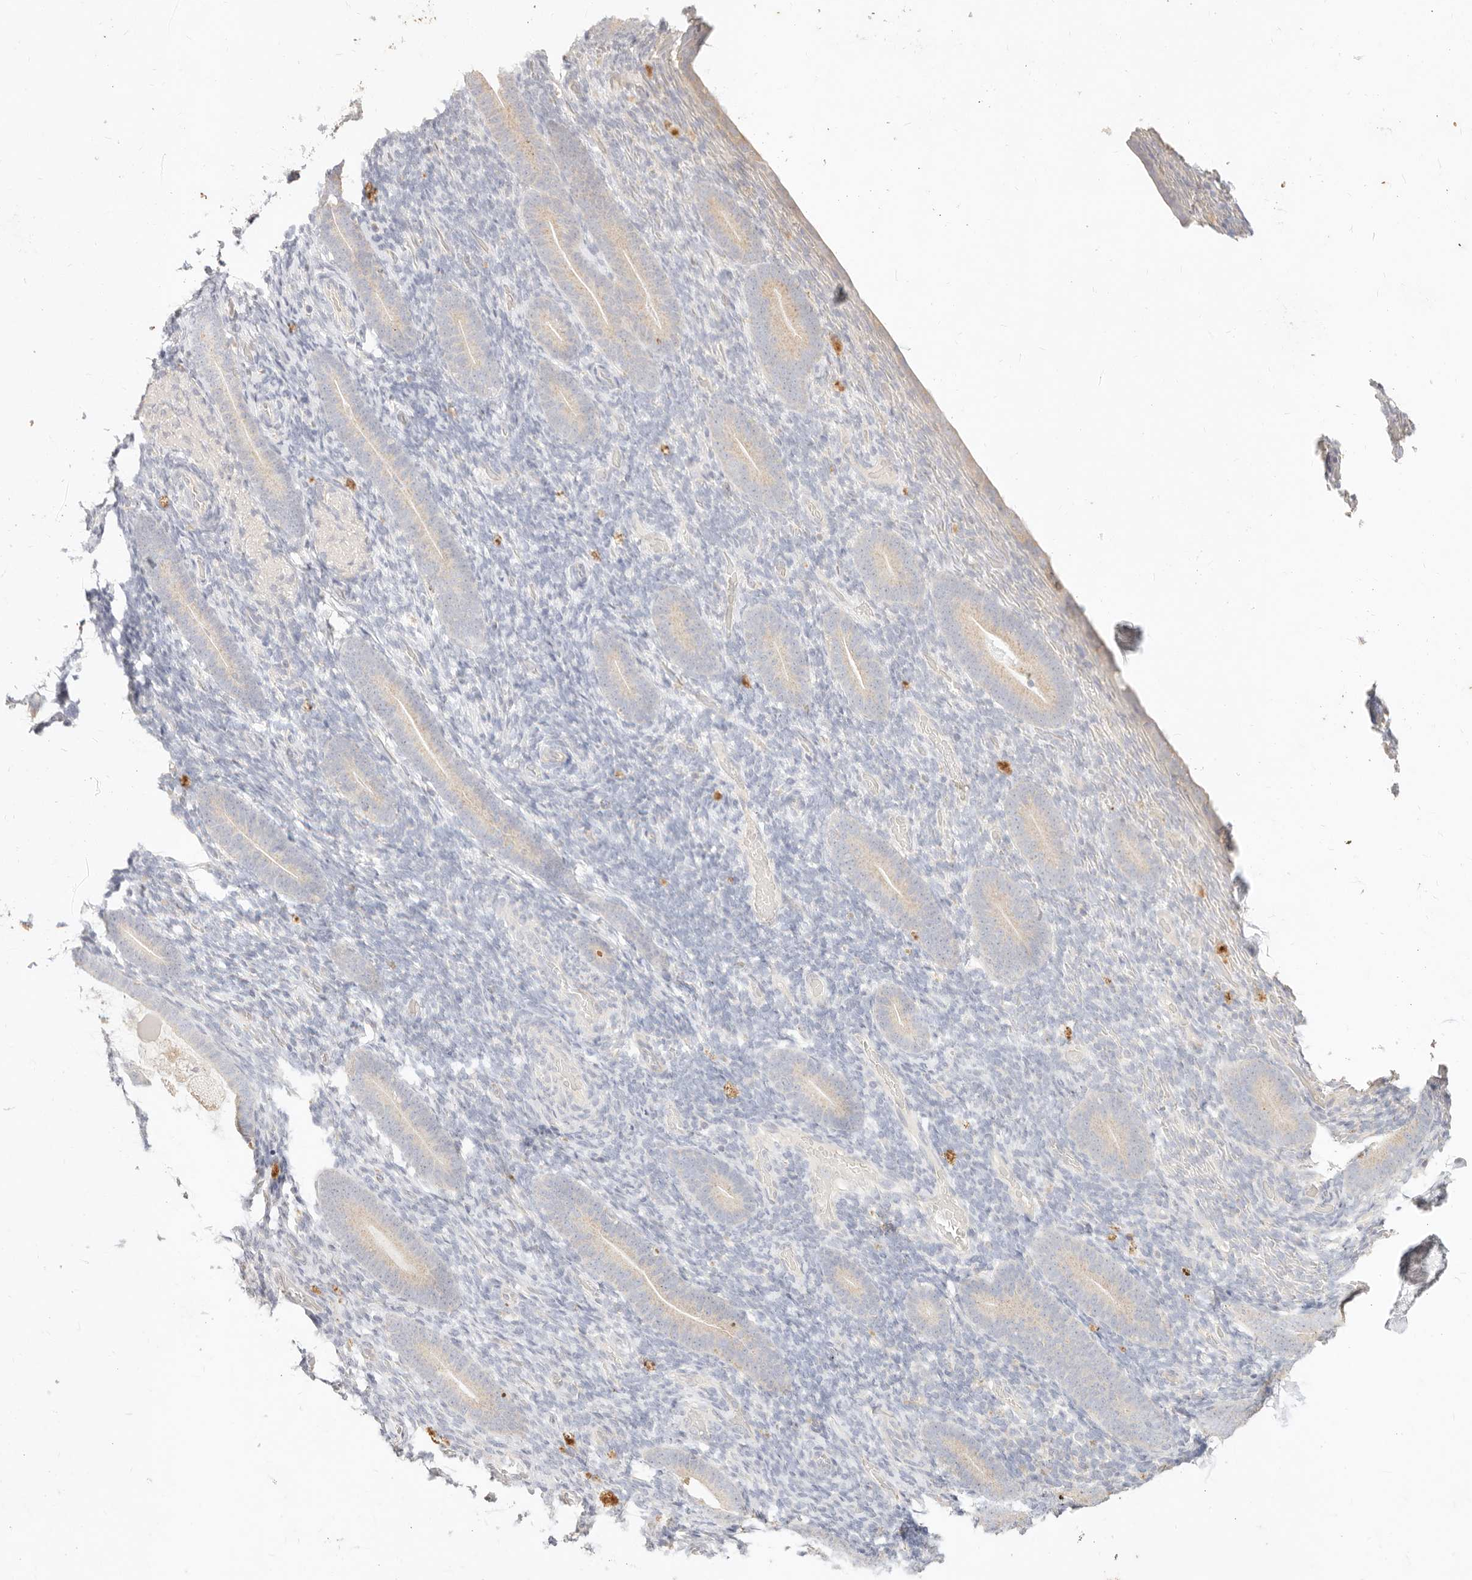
{"staining": {"intensity": "negative", "quantity": "none", "location": "none"}, "tissue": "endometrium", "cell_type": "Cells in endometrial stroma", "image_type": "normal", "snomed": [{"axis": "morphology", "description": "Normal tissue, NOS"}, {"axis": "topography", "description": "Endometrium"}], "caption": "Cells in endometrial stroma show no significant protein positivity in benign endometrium. (DAB immunohistochemistry (IHC) with hematoxylin counter stain).", "gene": "ACOX1", "patient": {"sex": "female", "age": 51}}